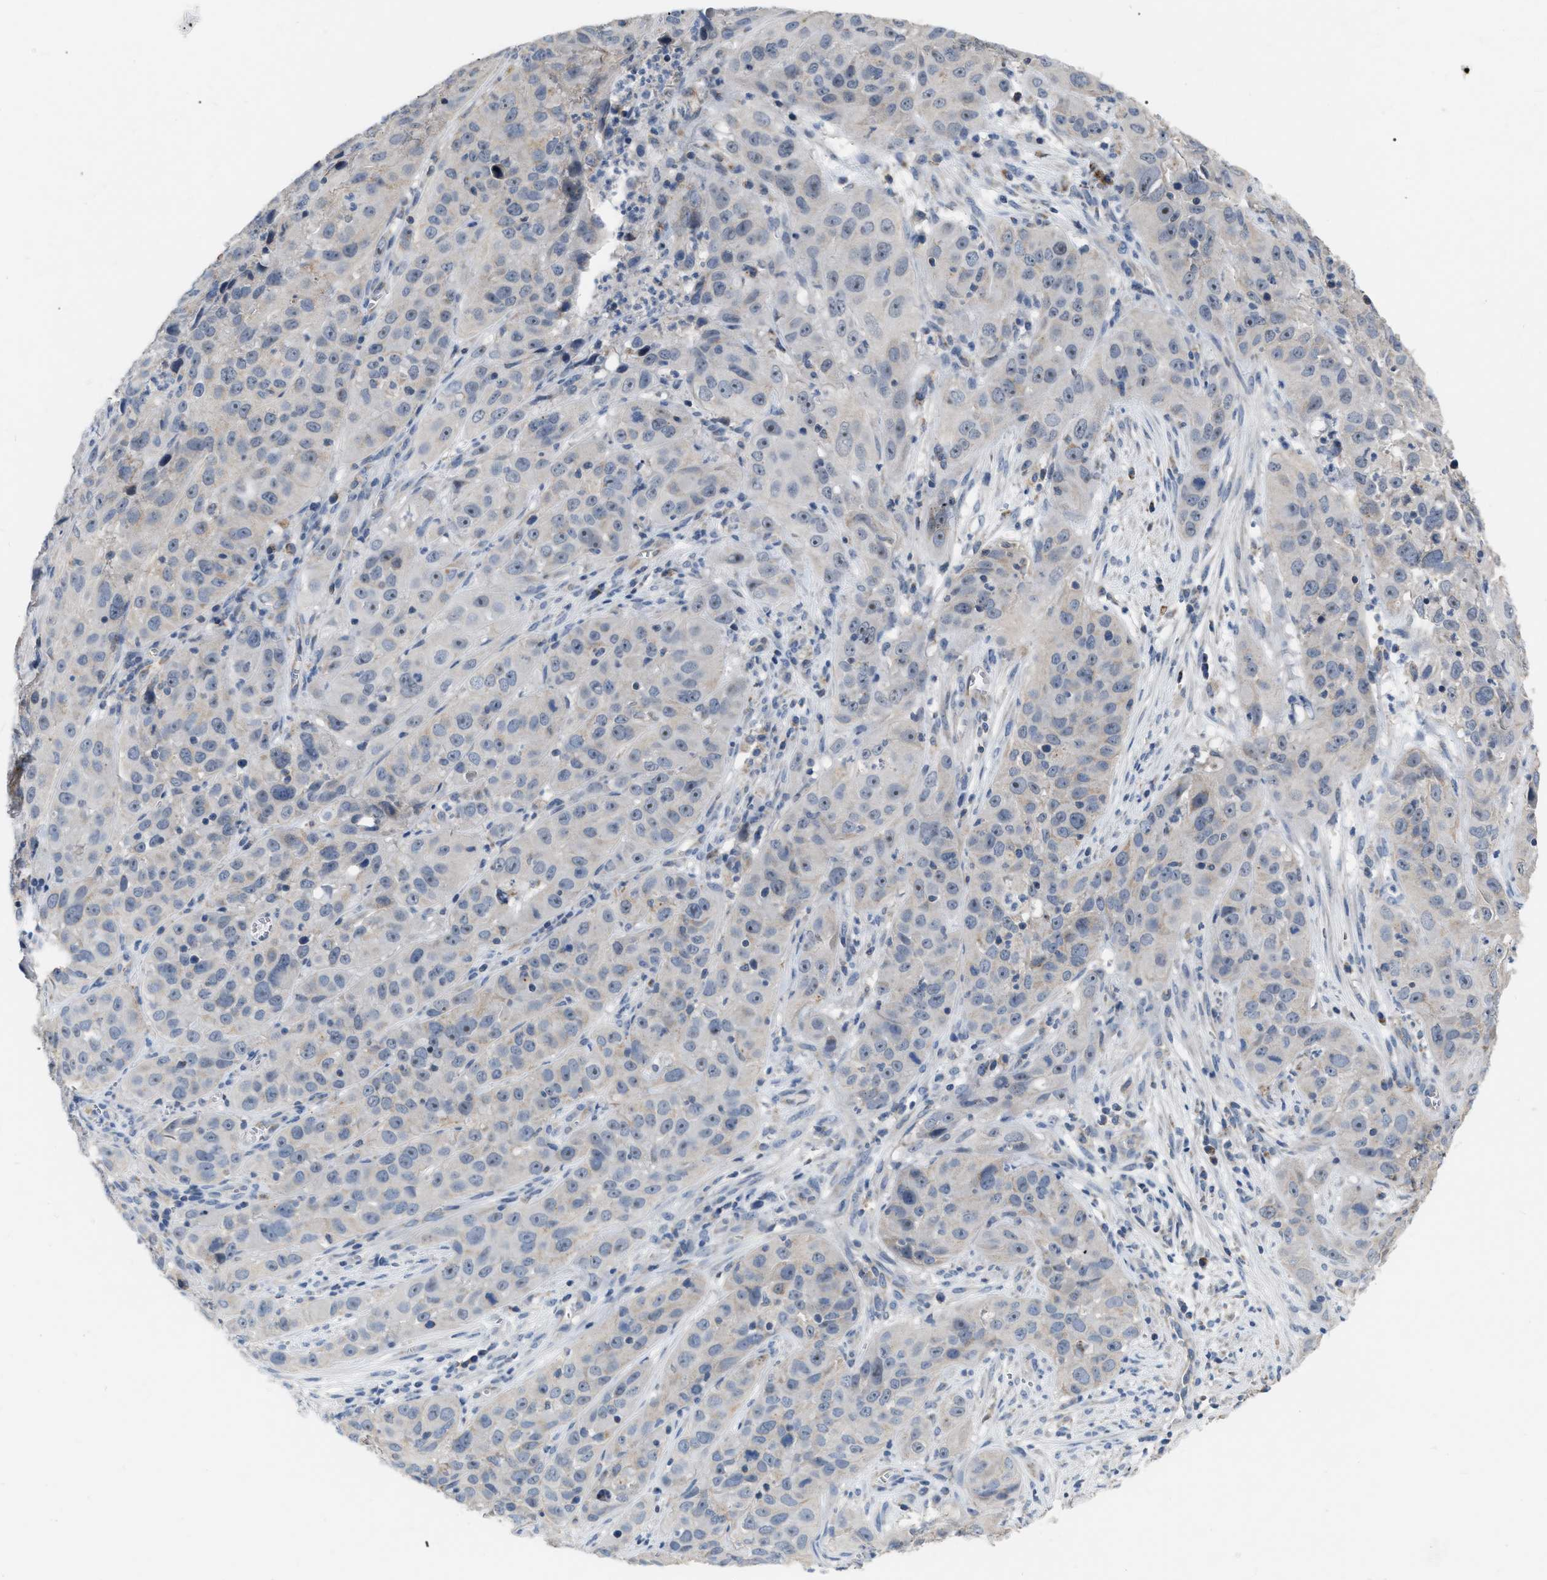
{"staining": {"intensity": "negative", "quantity": "none", "location": "none"}, "tissue": "cervical cancer", "cell_type": "Tumor cells", "image_type": "cancer", "snomed": [{"axis": "morphology", "description": "Squamous cell carcinoma, NOS"}, {"axis": "topography", "description": "Cervix"}], "caption": "Immunohistochemical staining of cervical cancer shows no significant positivity in tumor cells.", "gene": "DDX56", "patient": {"sex": "female", "age": 32}}